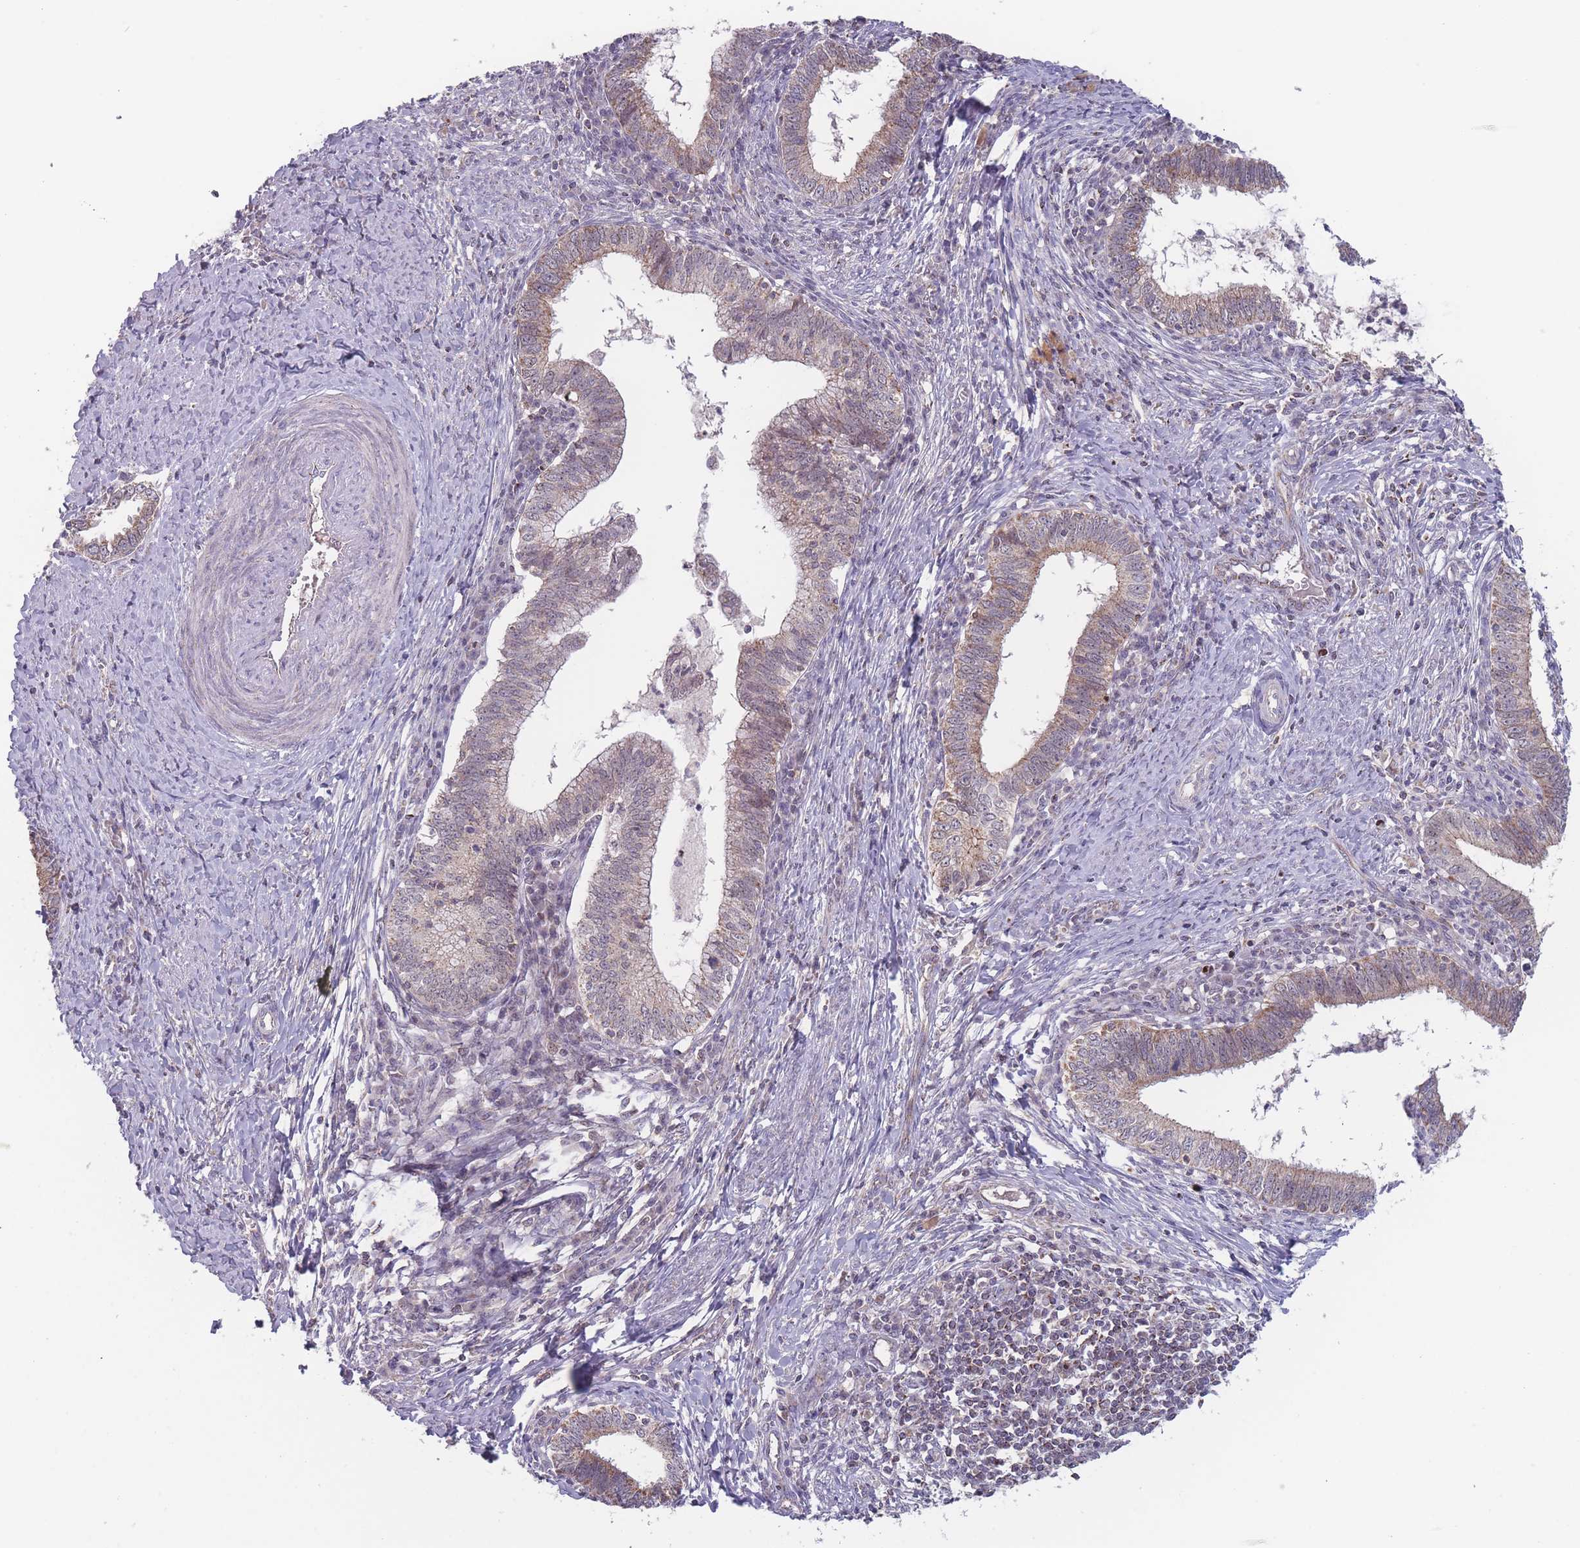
{"staining": {"intensity": "weak", "quantity": "25%-75%", "location": "cytoplasmic/membranous"}, "tissue": "cervical cancer", "cell_type": "Tumor cells", "image_type": "cancer", "snomed": [{"axis": "morphology", "description": "Adenocarcinoma, NOS"}, {"axis": "topography", "description": "Cervix"}], "caption": "Immunohistochemical staining of human adenocarcinoma (cervical) demonstrates low levels of weak cytoplasmic/membranous protein positivity in approximately 25%-75% of tumor cells.", "gene": "TMEM232", "patient": {"sex": "female", "age": 36}}